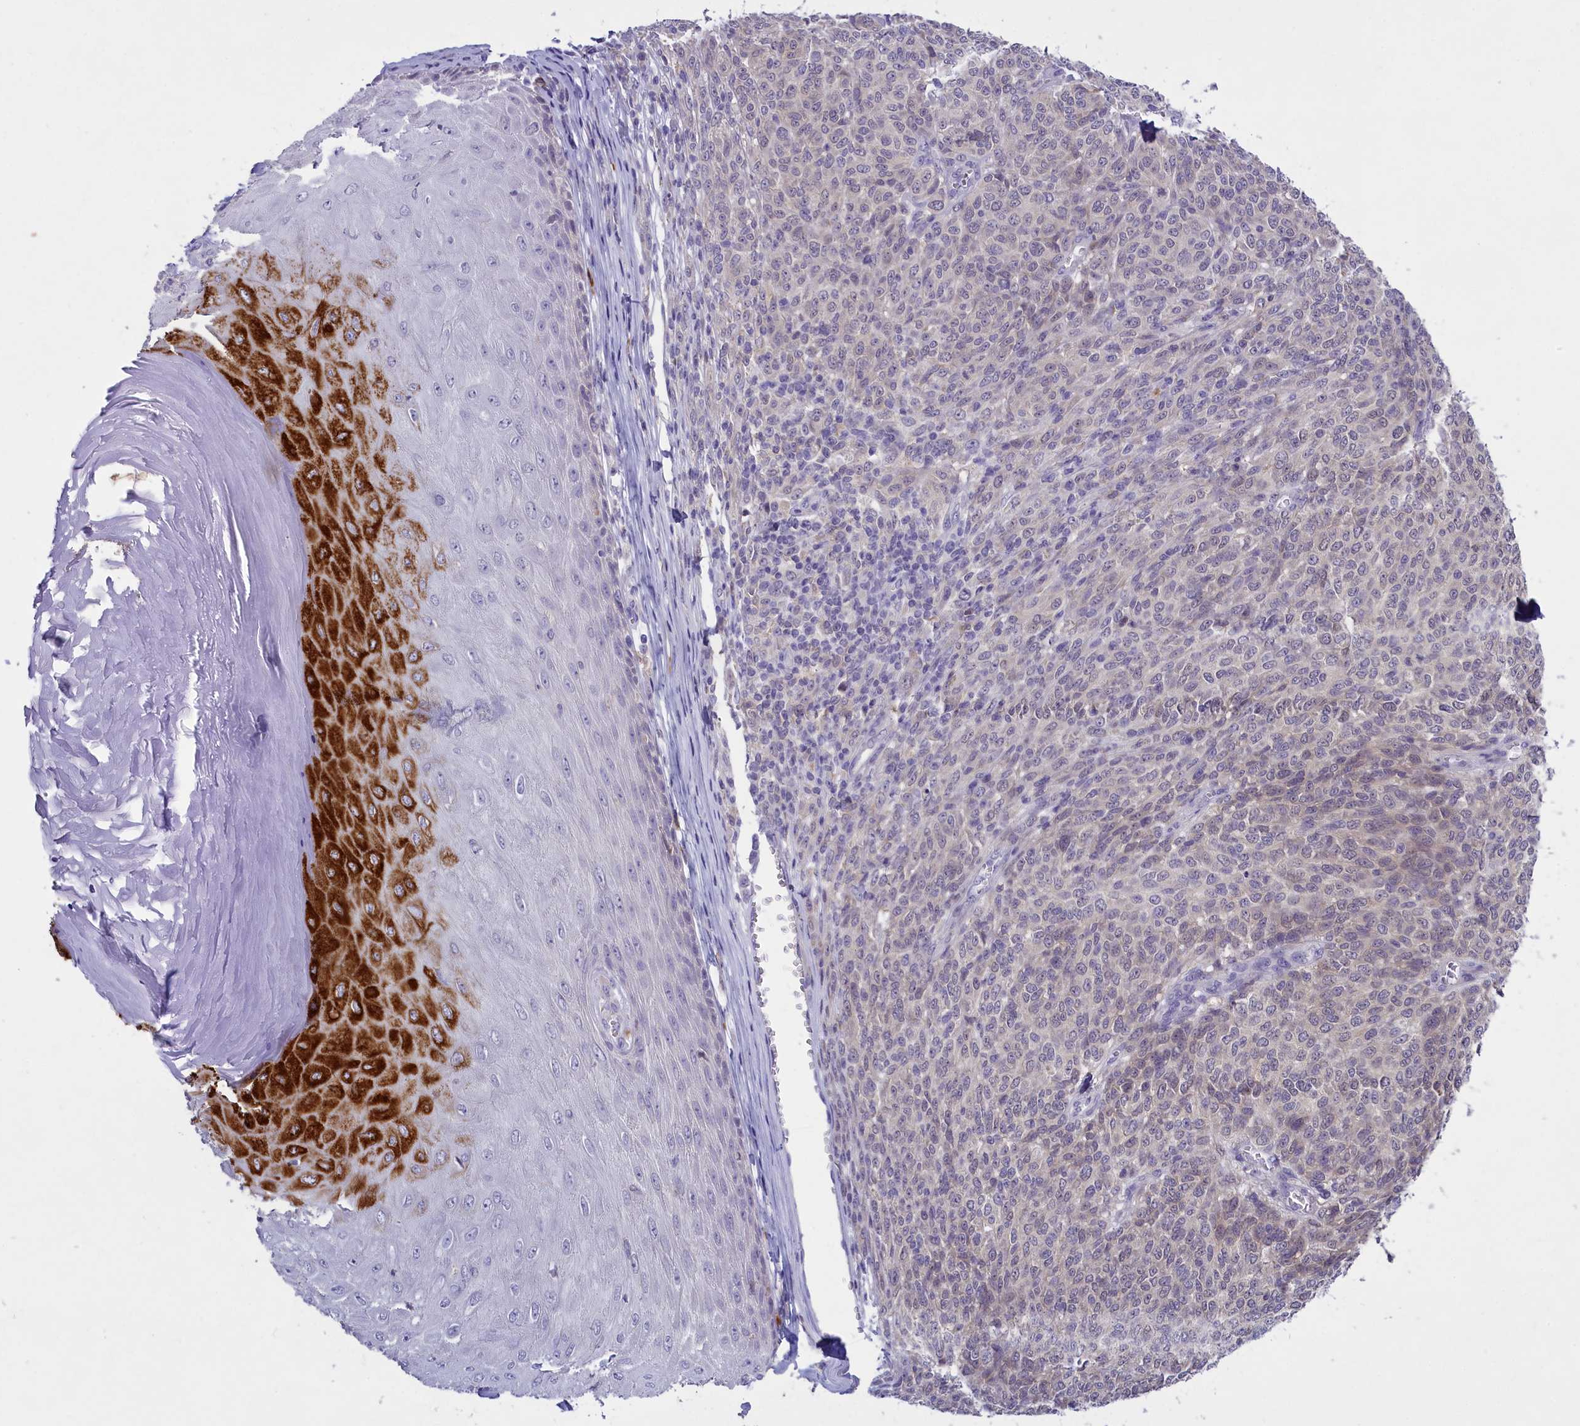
{"staining": {"intensity": "negative", "quantity": "none", "location": "none"}, "tissue": "melanoma", "cell_type": "Tumor cells", "image_type": "cancer", "snomed": [{"axis": "morphology", "description": "Malignant melanoma, NOS"}, {"axis": "topography", "description": "Skin"}], "caption": "Immunohistochemical staining of human melanoma exhibits no significant staining in tumor cells.", "gene": "ENPP6", "patient": {"sex": "male", "age": 49}}